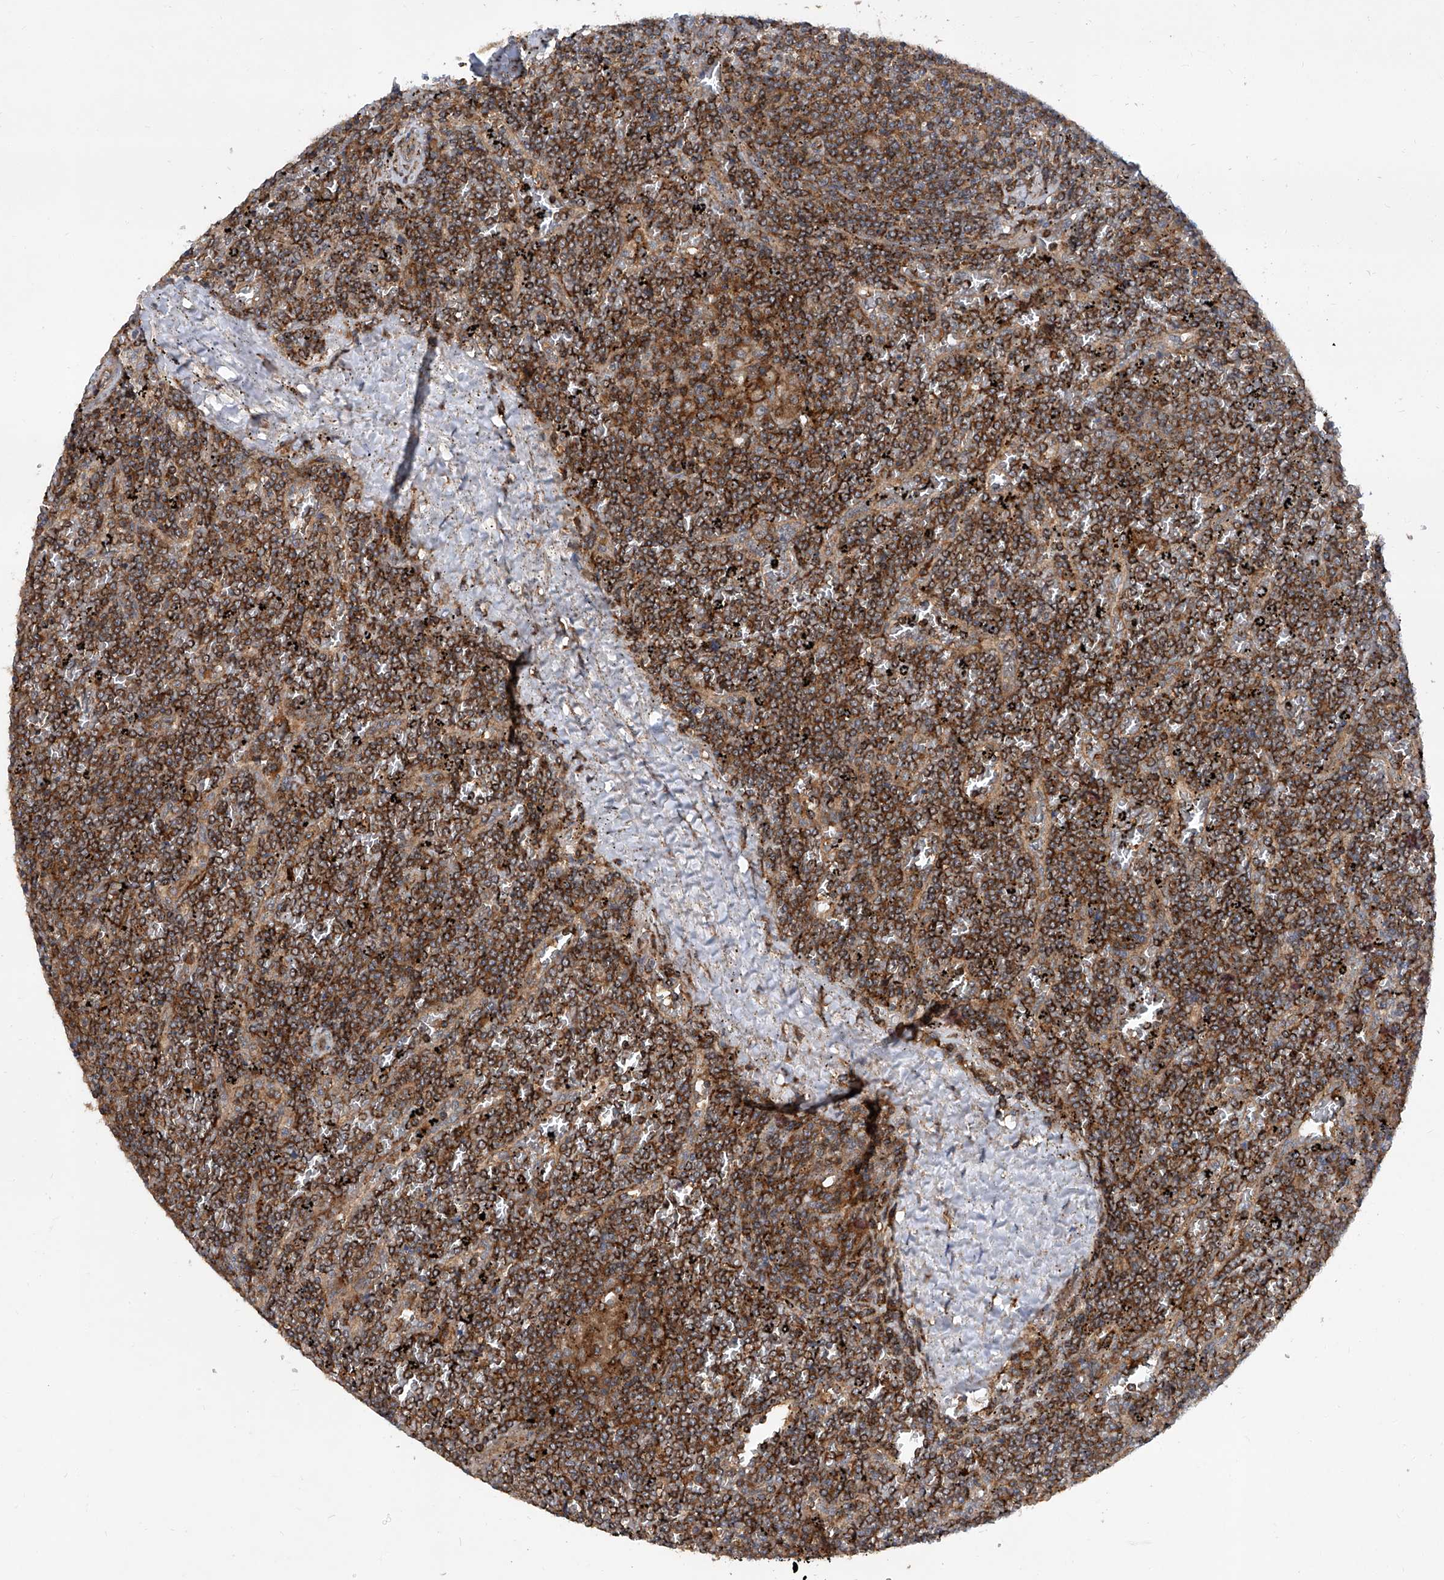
{"staining": {"intensity": "strong", "quantity": ">75%", "location": "cytoplasmic/membranous"}, "tissue": "lymphoma", "cell_type": "Tumor cells", "image_type": "cancer", "snomed": [{"axis": "morphology", "description": "Malignant lymphoma, non-Hodgkin's type, Low grade"}, {"axis": "topography", "description": "Spleen"}], "caption": "Low-grade malignant lymphoma, non-Hodgkin's type stained with DAB (3,3'-diaminobenzidine) IHC exhibits high levels of strong cytoplasmic/membranous positivity in about >75% of tumor cells.", "gene": "SMAP1", "patient": {"sex": "female", "age": 19}}